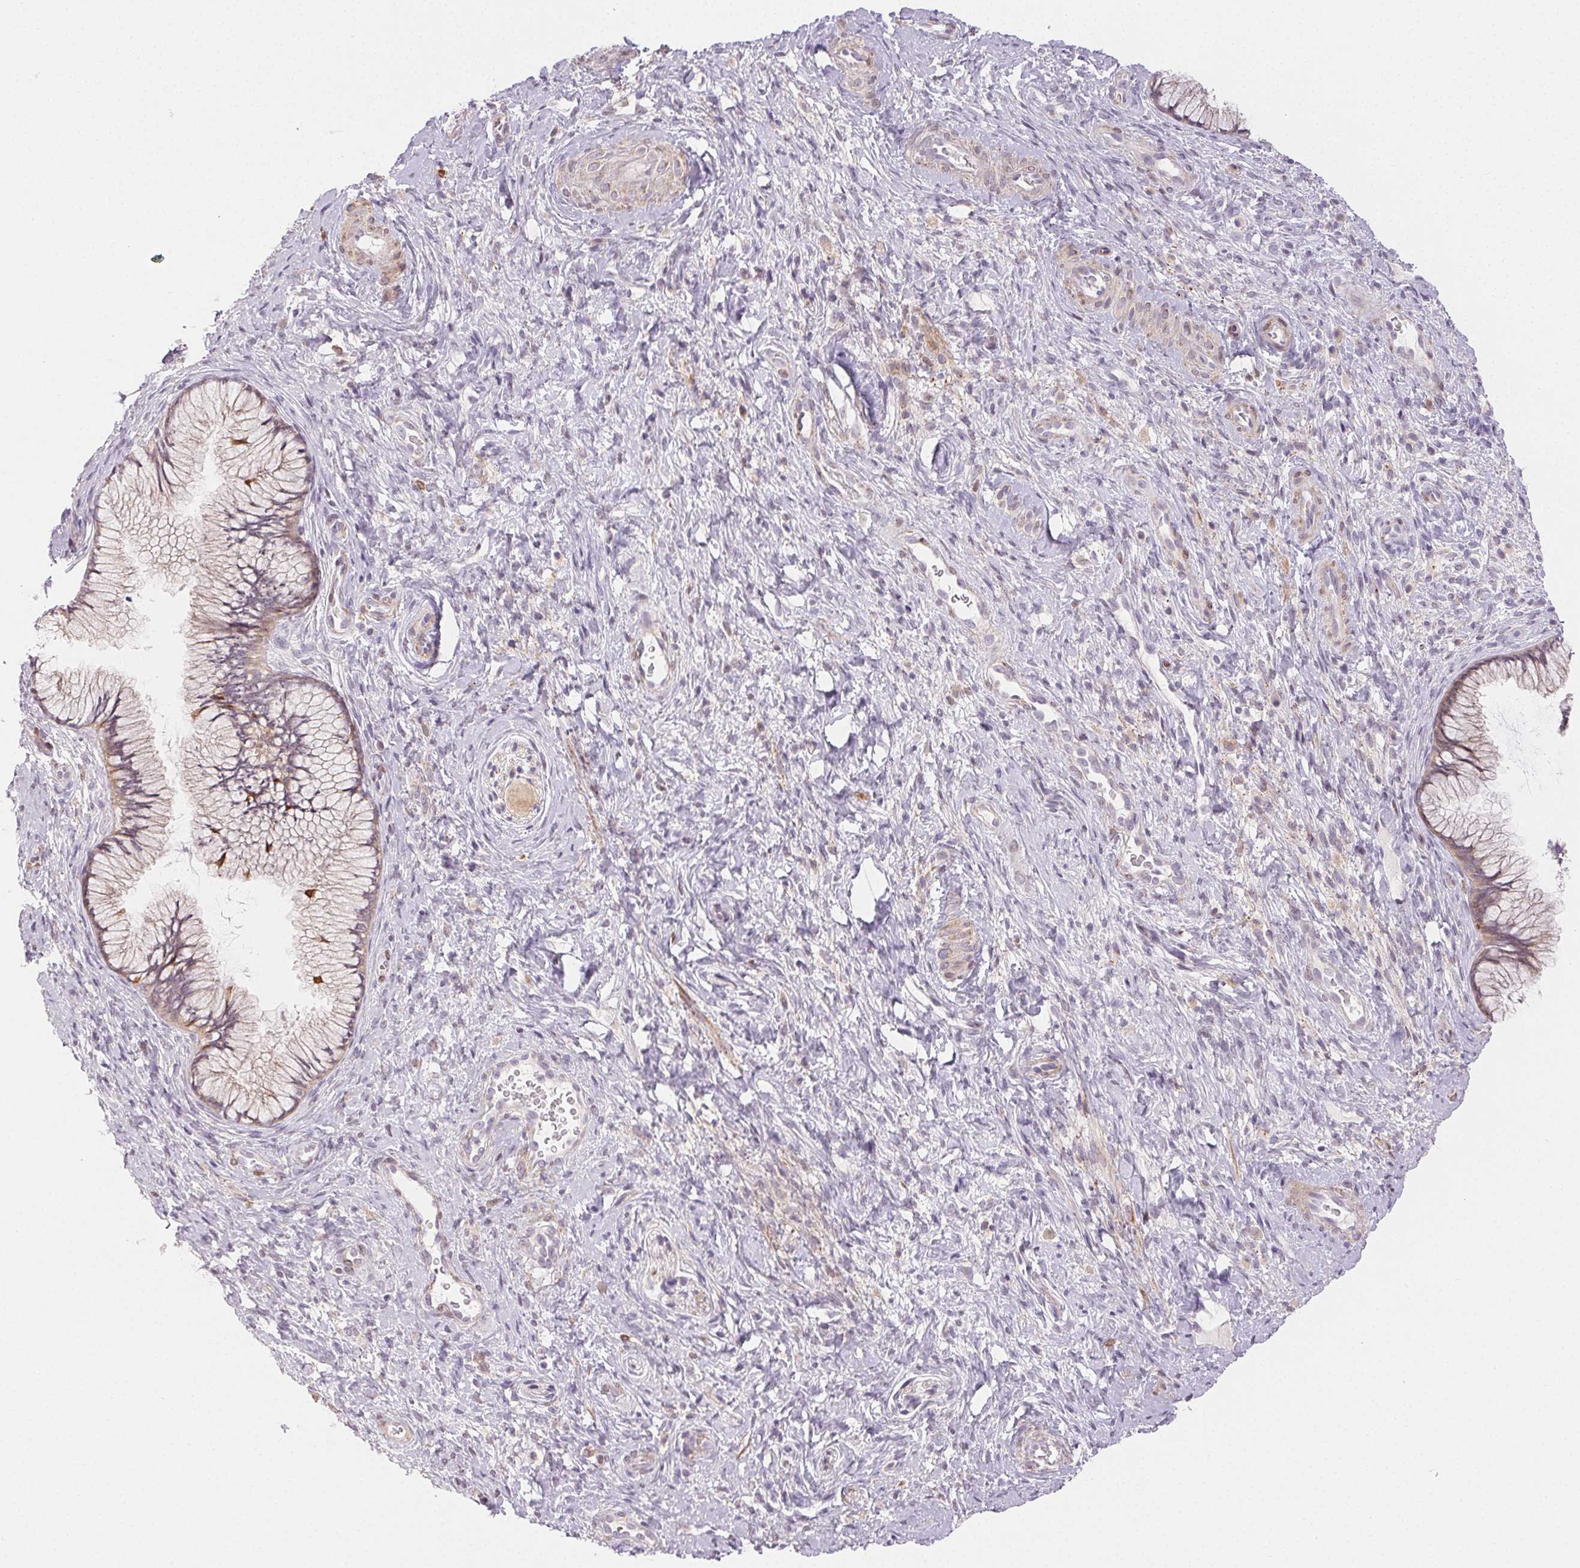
{"staining": {"intensity": "weak", "quantity": "25%-75%", "location": "cytoplasmic/membranous"}, "tissue": "cervix", "cell_type": "Glandular cells", "image_type": "normal", "snomed": [{"axis": "morphology", "description": "Normal tissue, NOS"}, {"axis": "topography", "description": "Cervix"}], "caption": "Protein staining shows weak cytoplasmic/membranous positivity in about 25%-75% of glandular cells in unremarkable cervix.", "gene": "RPGRIP1", "patient": {"sex": "female", "age": 34}}